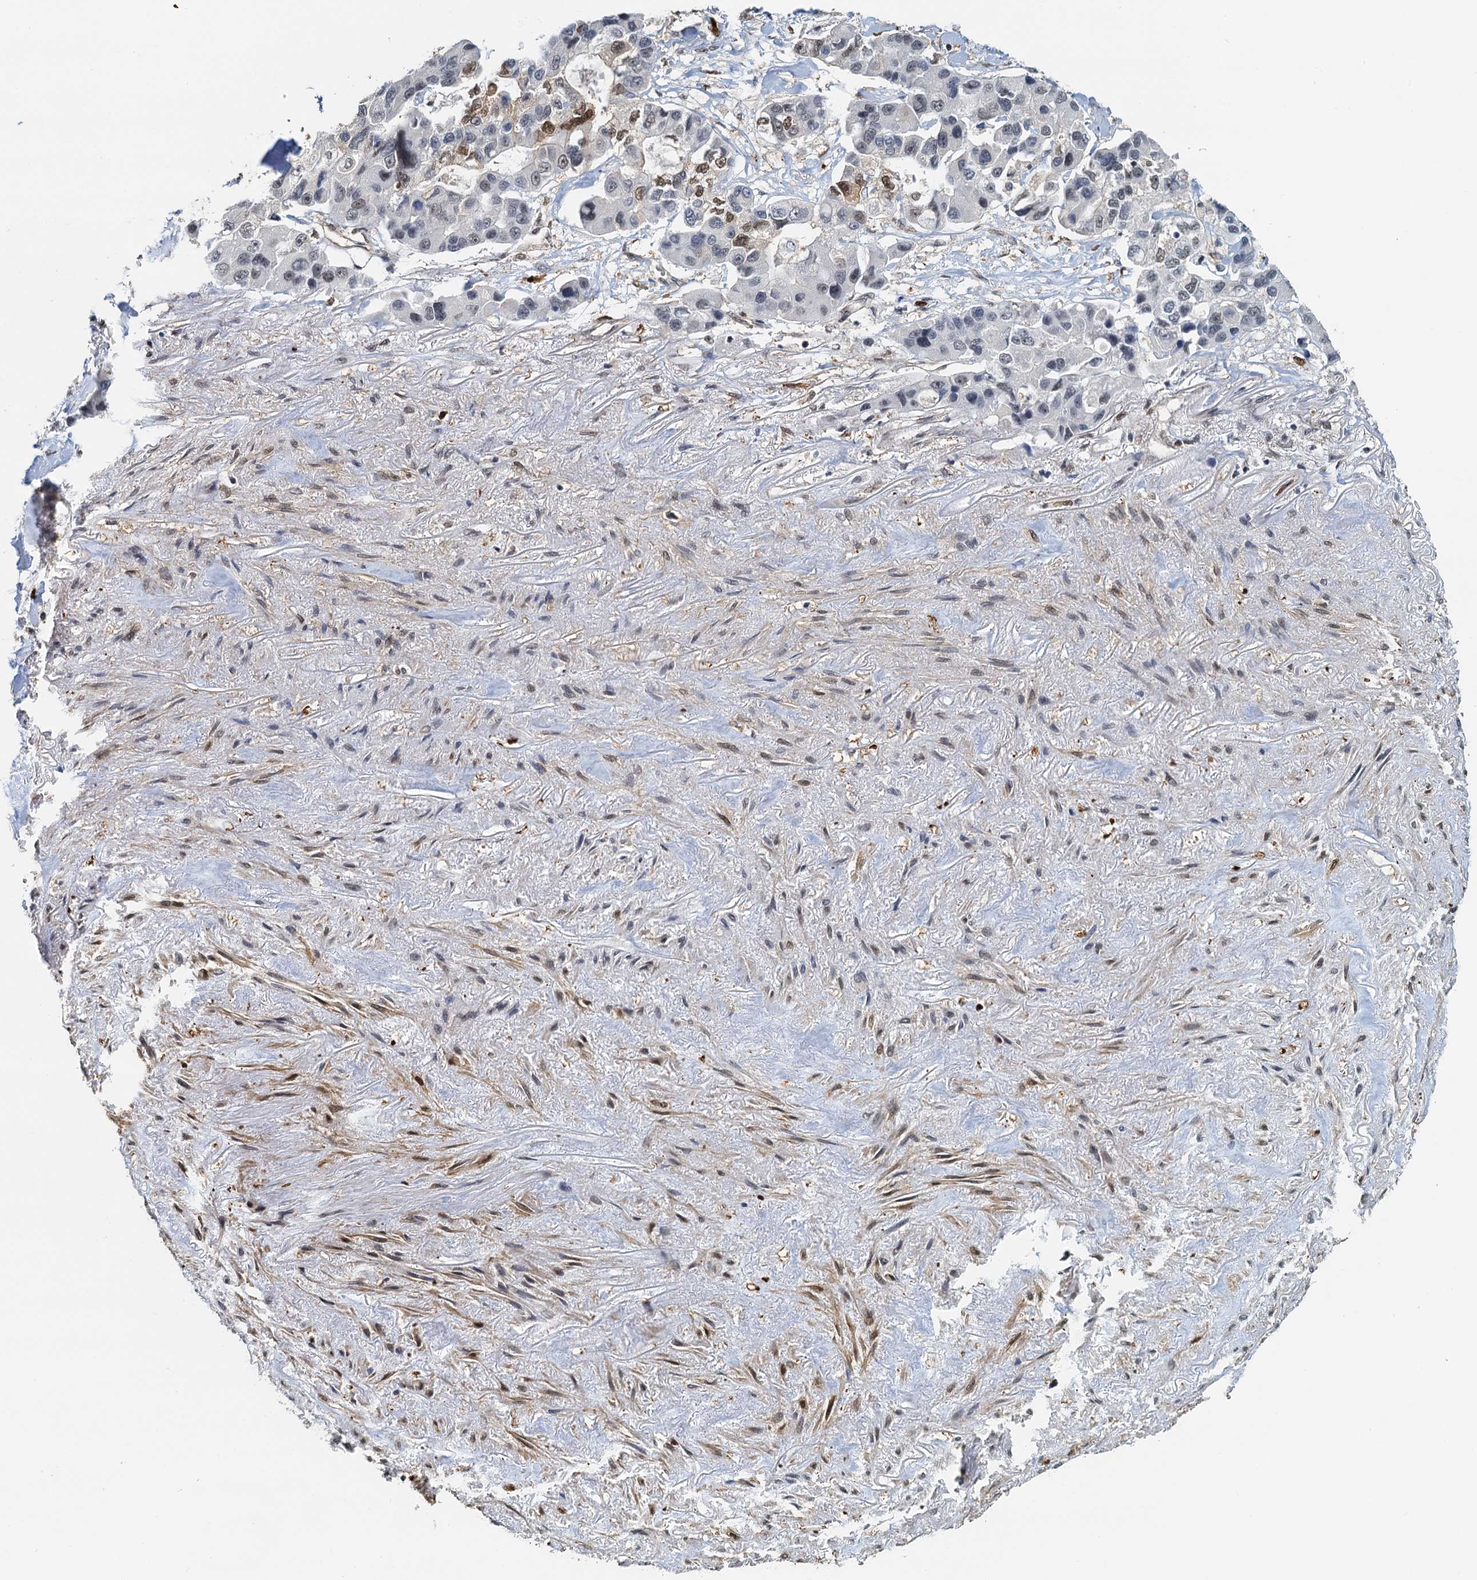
{"staining": {"intensity": "moderate", "quantity": "<25%", "location": "nuclear"}, "tissue": "lung cancer", "cell_type": "Tumor cells", "image_type": "cancer", "snomed": [{"axis": "morphology", "description": "Adenocarcinoma, NOS"}, {"axis": "topography", "description": "Lung"}], "caption": "Tumor cells reveal low levels of moderate nuclear positivity in approximately <25% of cells in adenocarcinoma (lung).", "gene": "SPINDOC", "patient": {"sex": "female", "age": 54}}